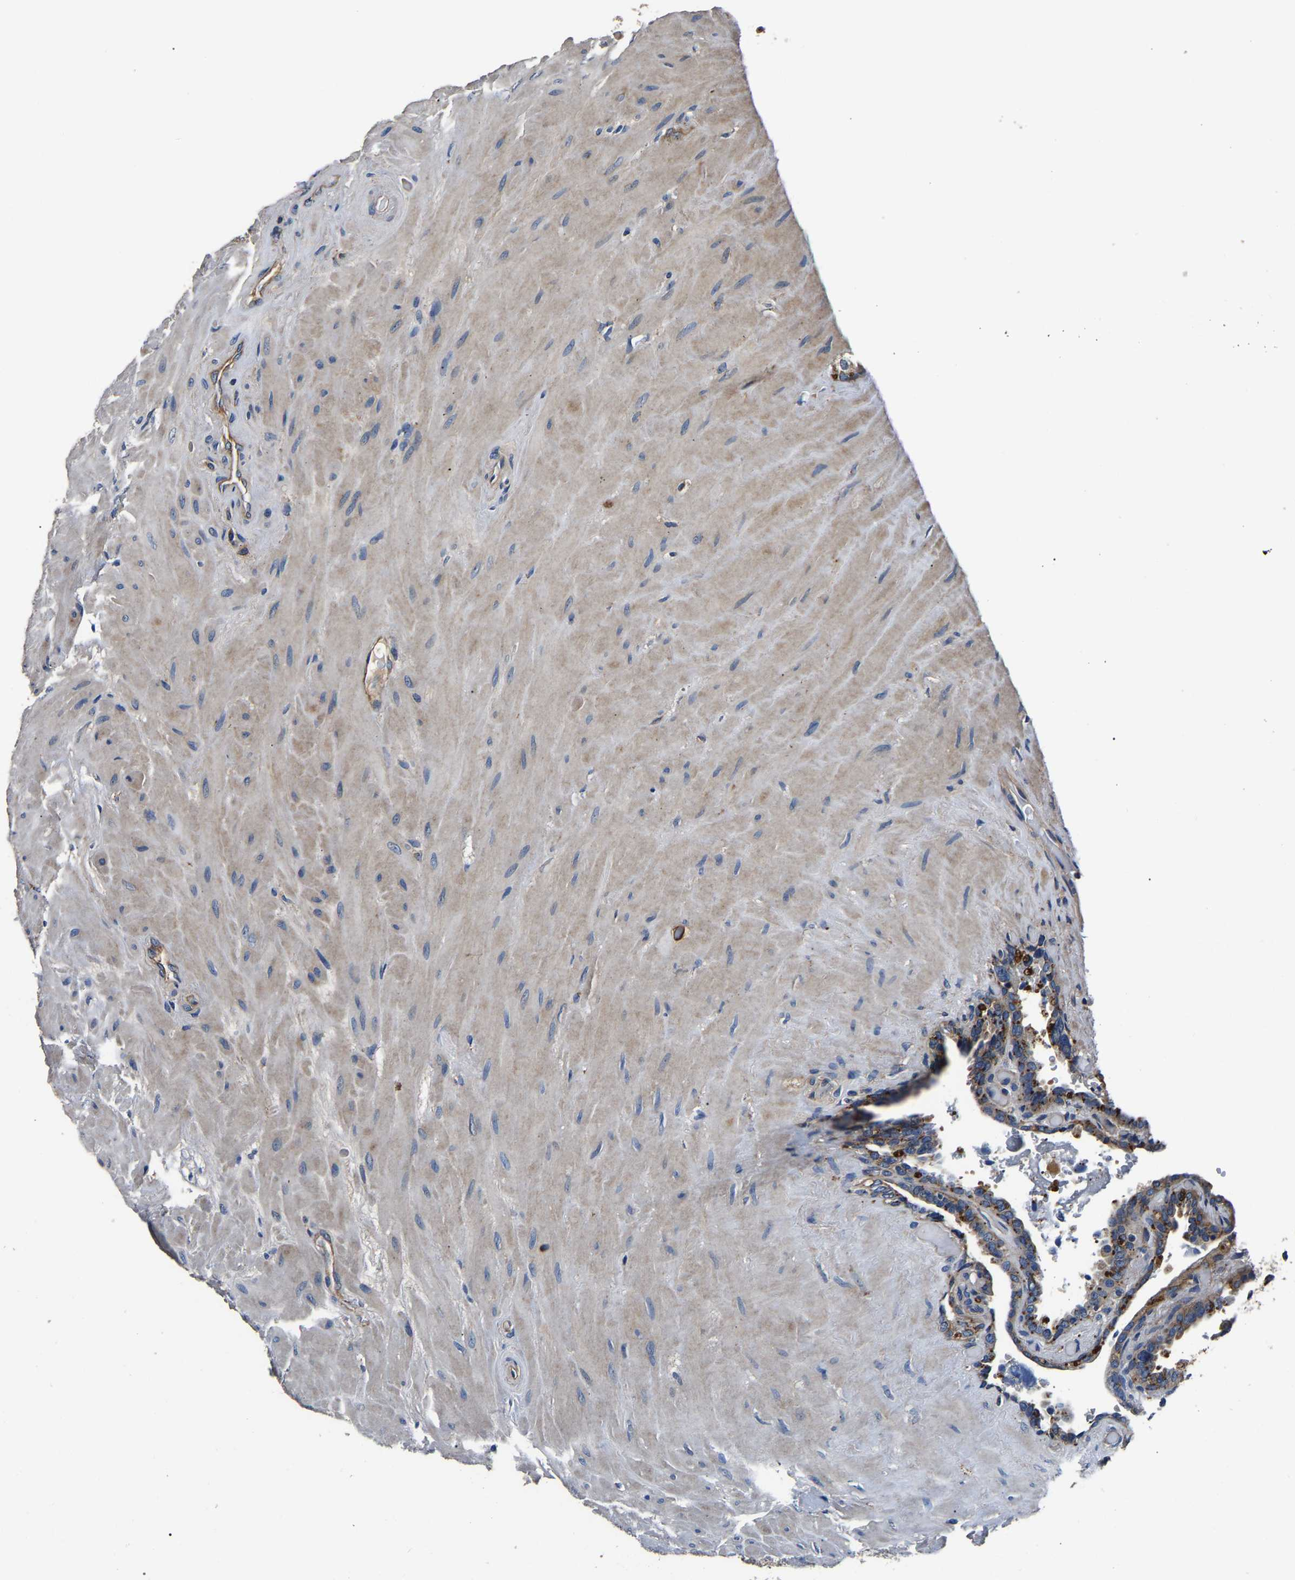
{"staining": {"intensity": "moderate", "quantity": "25%-75%", "location": "cytoplasmic/membranous"}, "tissue": "seminal vesicle", "cell_type": "Glandular cells", "image_type": "normal", "snomed": [{"axis": "morphology", "description": "Normal tissue, NOS"}, {"axis": "topography", "description": "Seminal veicle"}], "caption": "This image demonstrates immunohistochemistry staining of benign human seminal vesicle, with medium moderate cytoplasmic/membranous staining in approximately 25%-75% of glandular cells.", "gene": "SH3GLB1", "patient": {"sex": "male", "age": 68}}